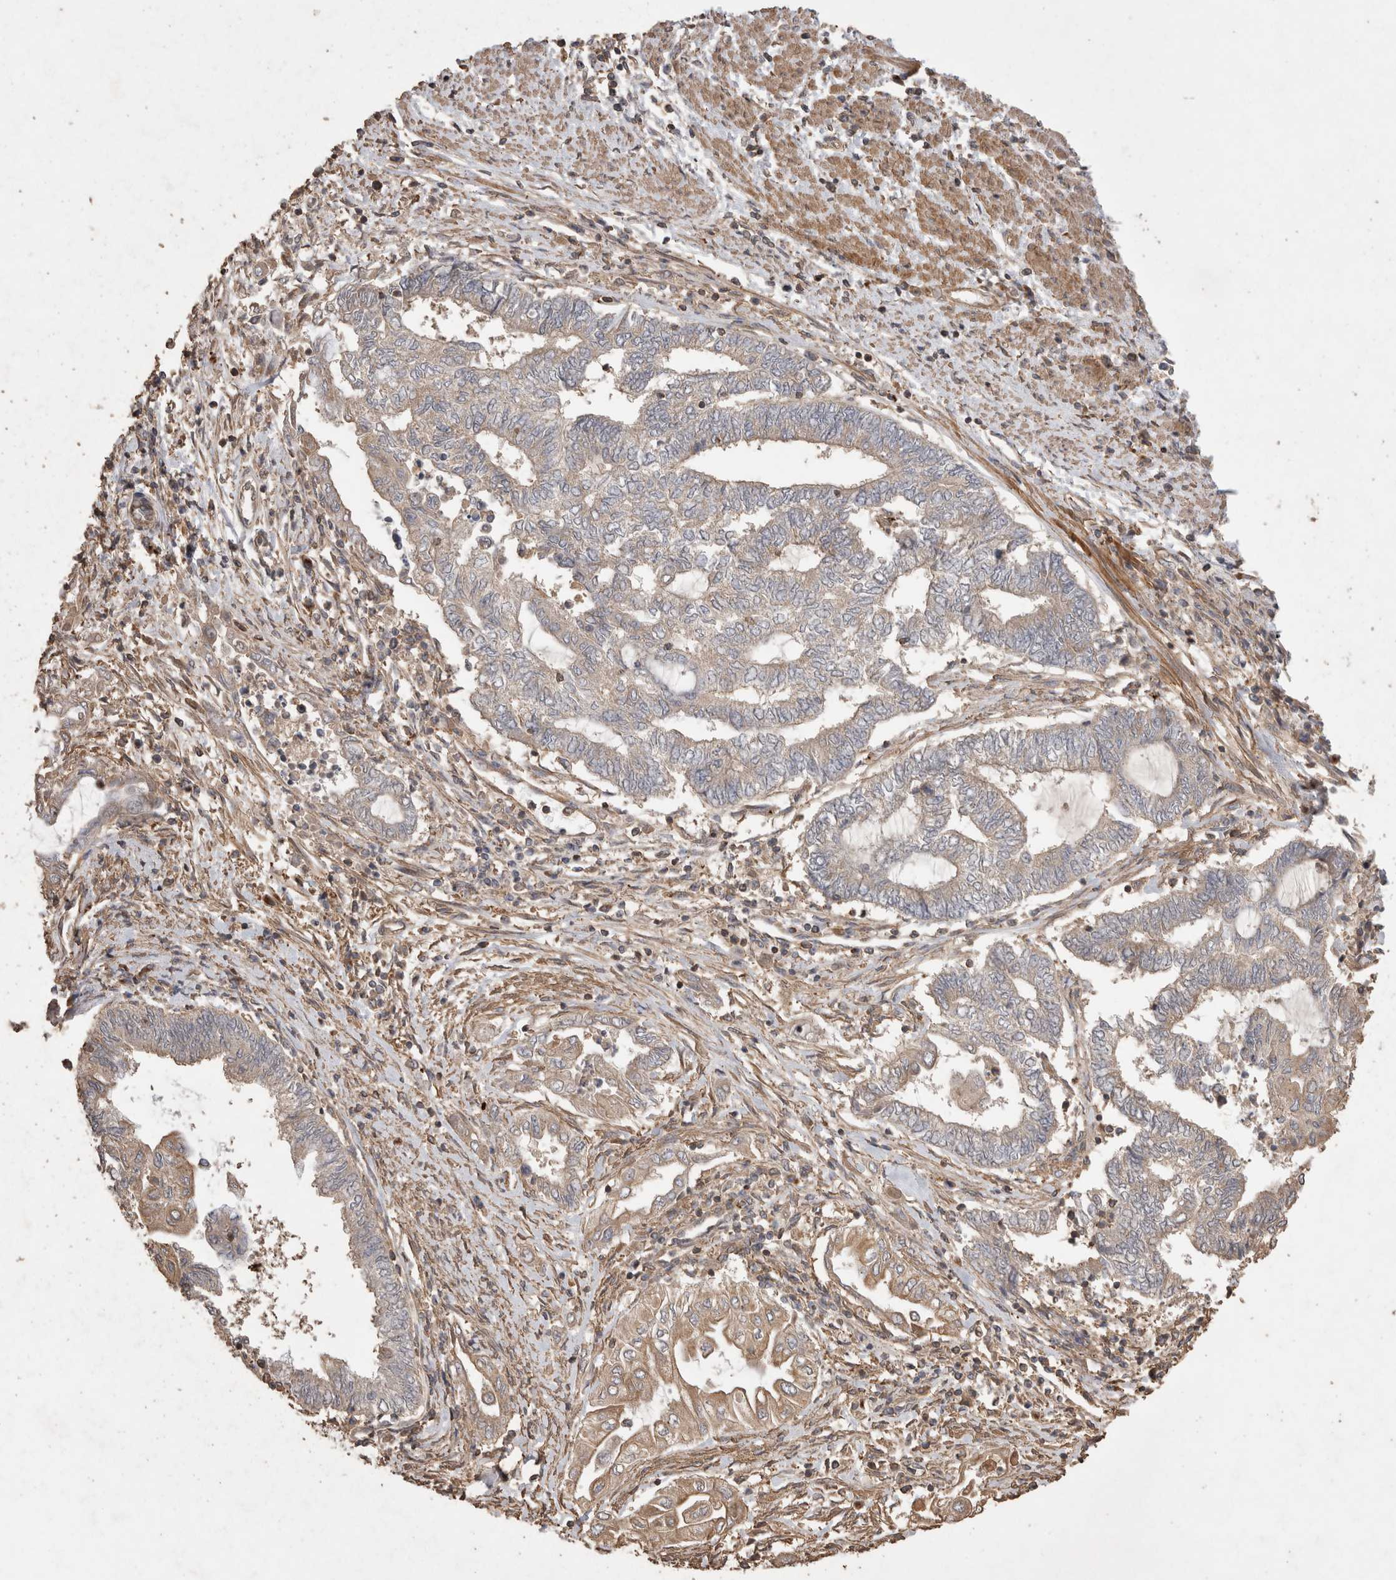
{"staining": {"intensity": "weak", "quantity": "<25%", "location": "cytoplasmic/membranous"}, "tissue": "endometrial cancer", "cell_type": "Tumor cells", "image_type": "cancer", "snomed": [{"axis": "morphology", "description": "Adenocarcinoma, NOS"}, {"axis": "topography", "description": "Uterus"}, {"axis": "topography", "description": "Endometrium"}], "caption": "Adenocarcinoma (endometrial) stained for a protein using immunohistochemistry (IHC) shows no expression tumor cells.", "gene": "SNX31", "patient": {"sex": "female", "age": 70}}